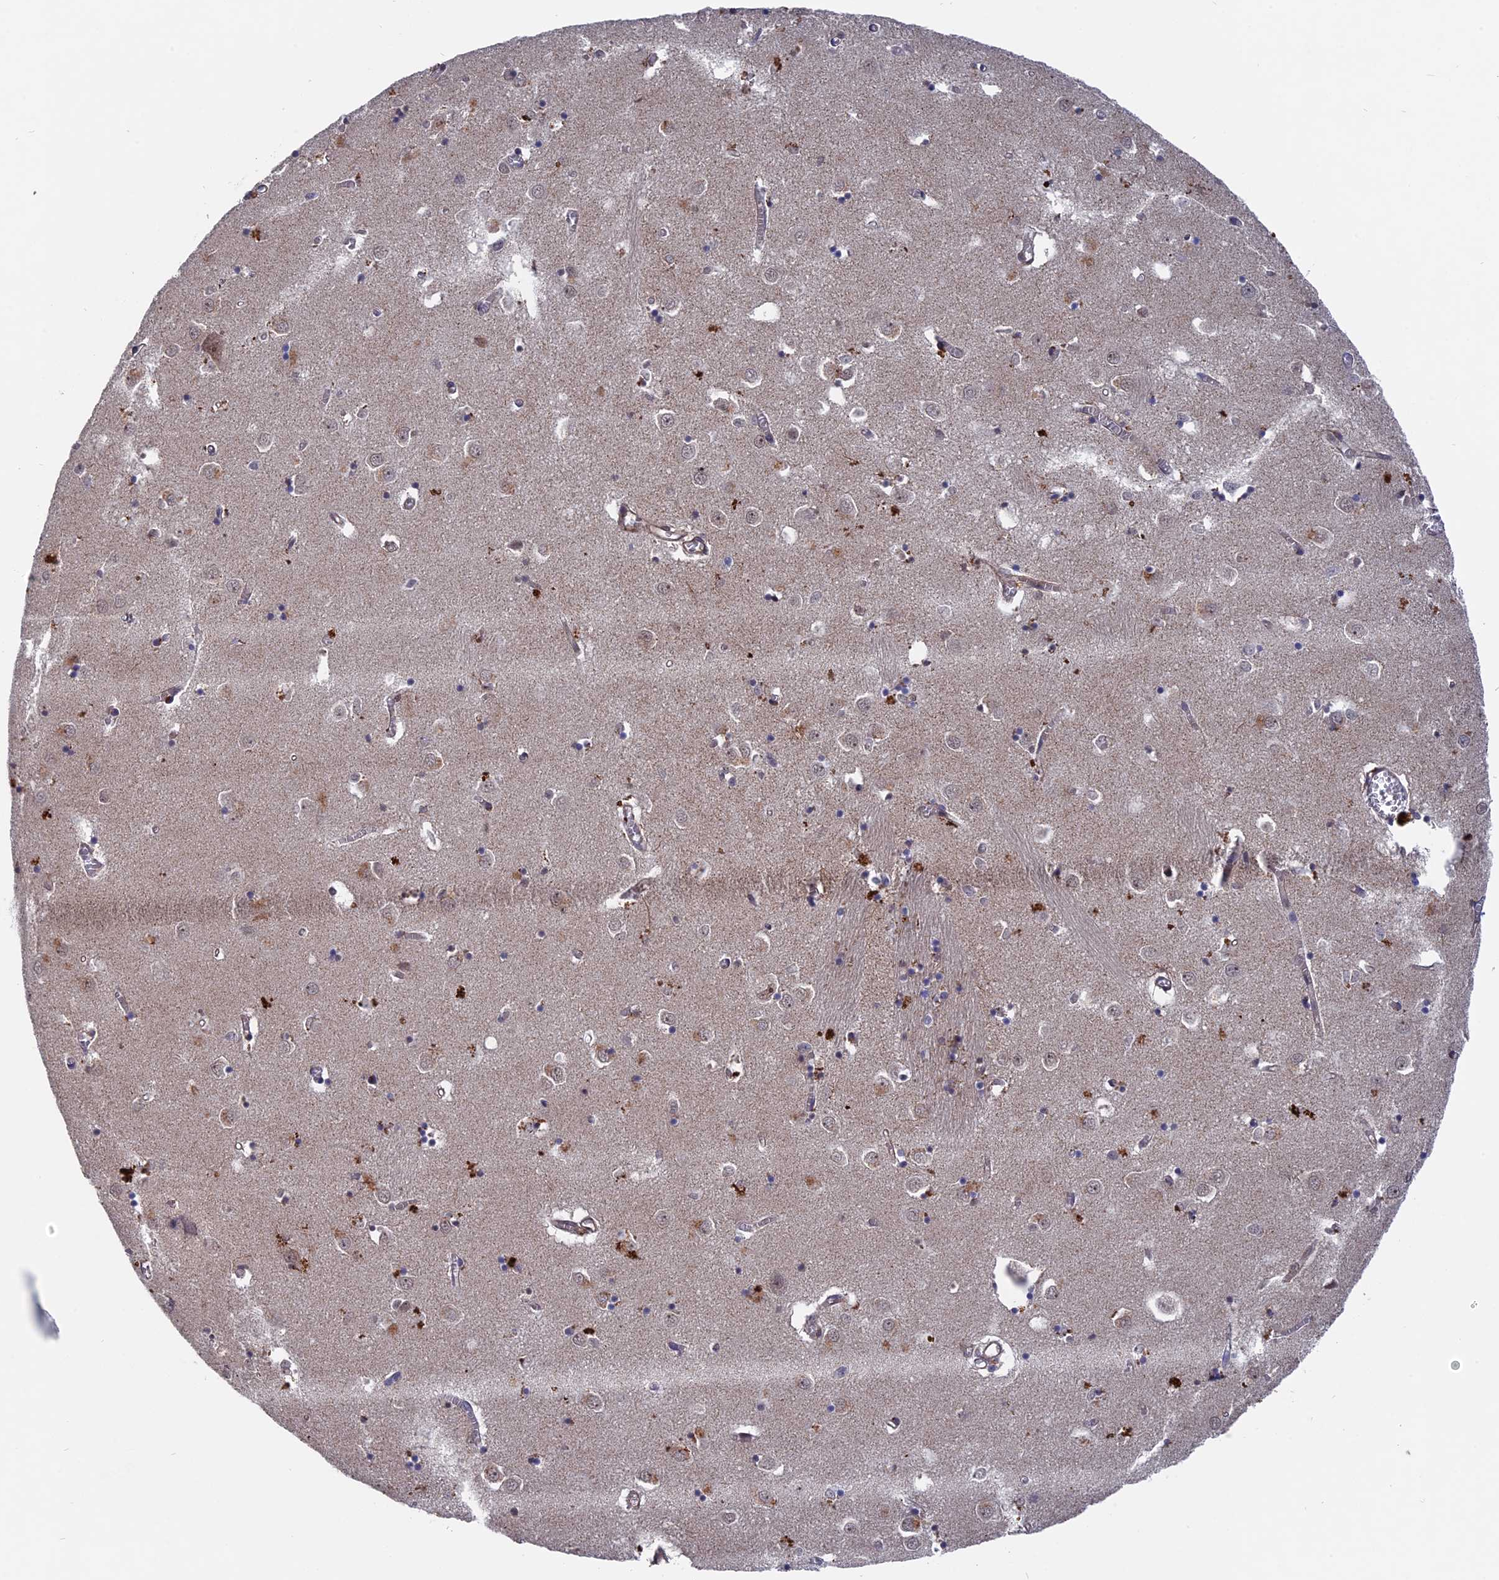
{"staining": {"intensity": "negative", "quantity": "none", "location": "none"}, "tissue": "caudate", "cell_type": "Glial cells", "image_type": "normal", "snomed": [{"axis": "morphology", "description": "Normal tissue, NOS"}, {"axis": "topography", "description": "Lateral ventricle wall"}], "caption": "Immunohistochemical staining of unremarkable human caudate exhibits no significant staining in glial cells.", "gene": "NOSIP", "patient": {"sex": "male", "age": 70}}